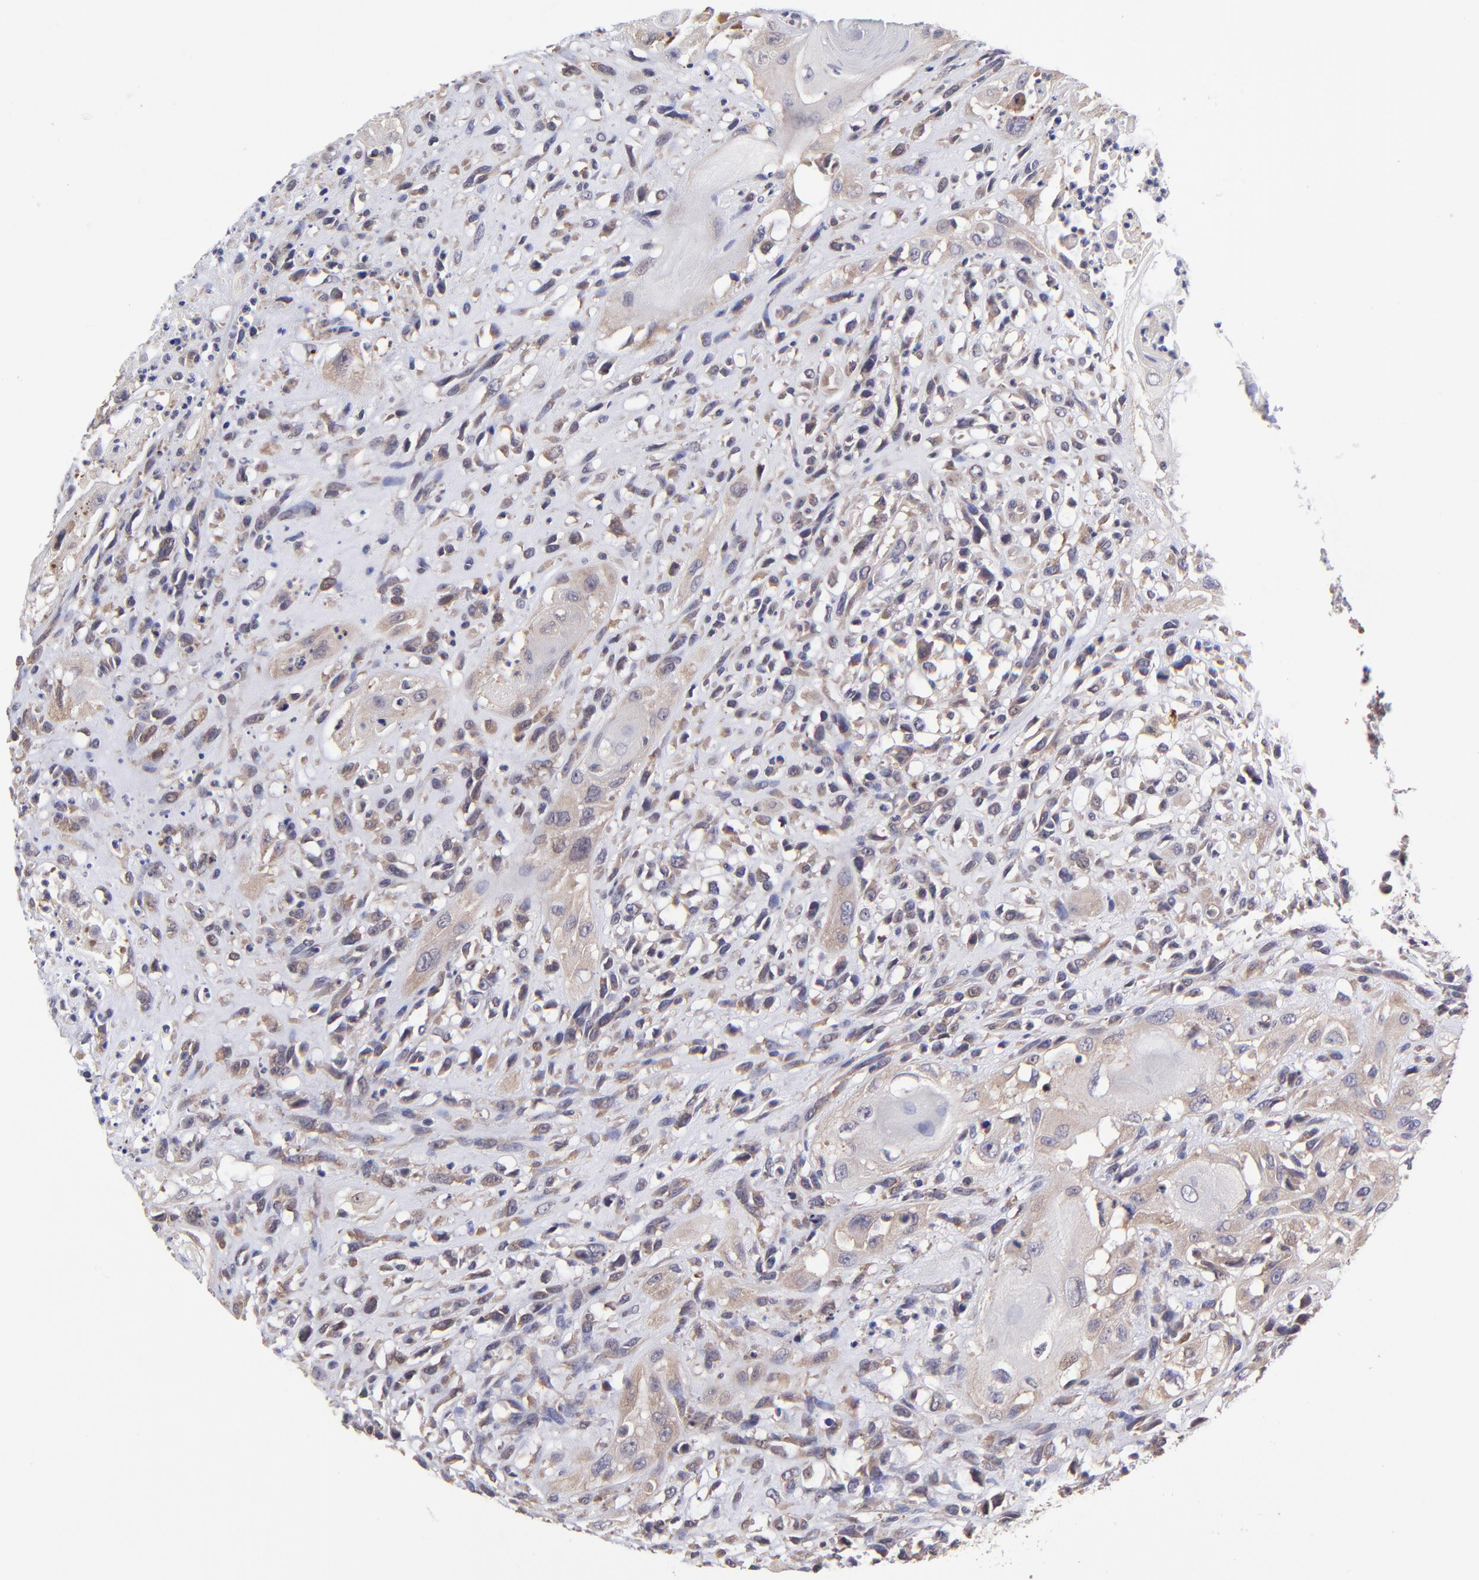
{"staining": {"intensity": "moderate", "quantity": ">75%", "location": "cytoplasmic/membranous"}, "tissue": "head and neck cancer", "cell_type": "Tumor cells", "image_type": "cancer", "snomed": [{"axis": "morphology", "description": "Necrosis, NOS"}, {"axis": "morphology", "description": "Neoplasm, malignant, NOS"}, {"axis": "topography", "description": "Salivary gland"}, {"axis": "topography", "description": "Head-Neck"}], "caption": "Tumor cells reveal medium levels of moderate cytoplasmic/membranous staining in about >75% of cells in head and neck neoplasm (malignant).", "gene": "NSF", "patient": {"sex": "male", "age": 43}}